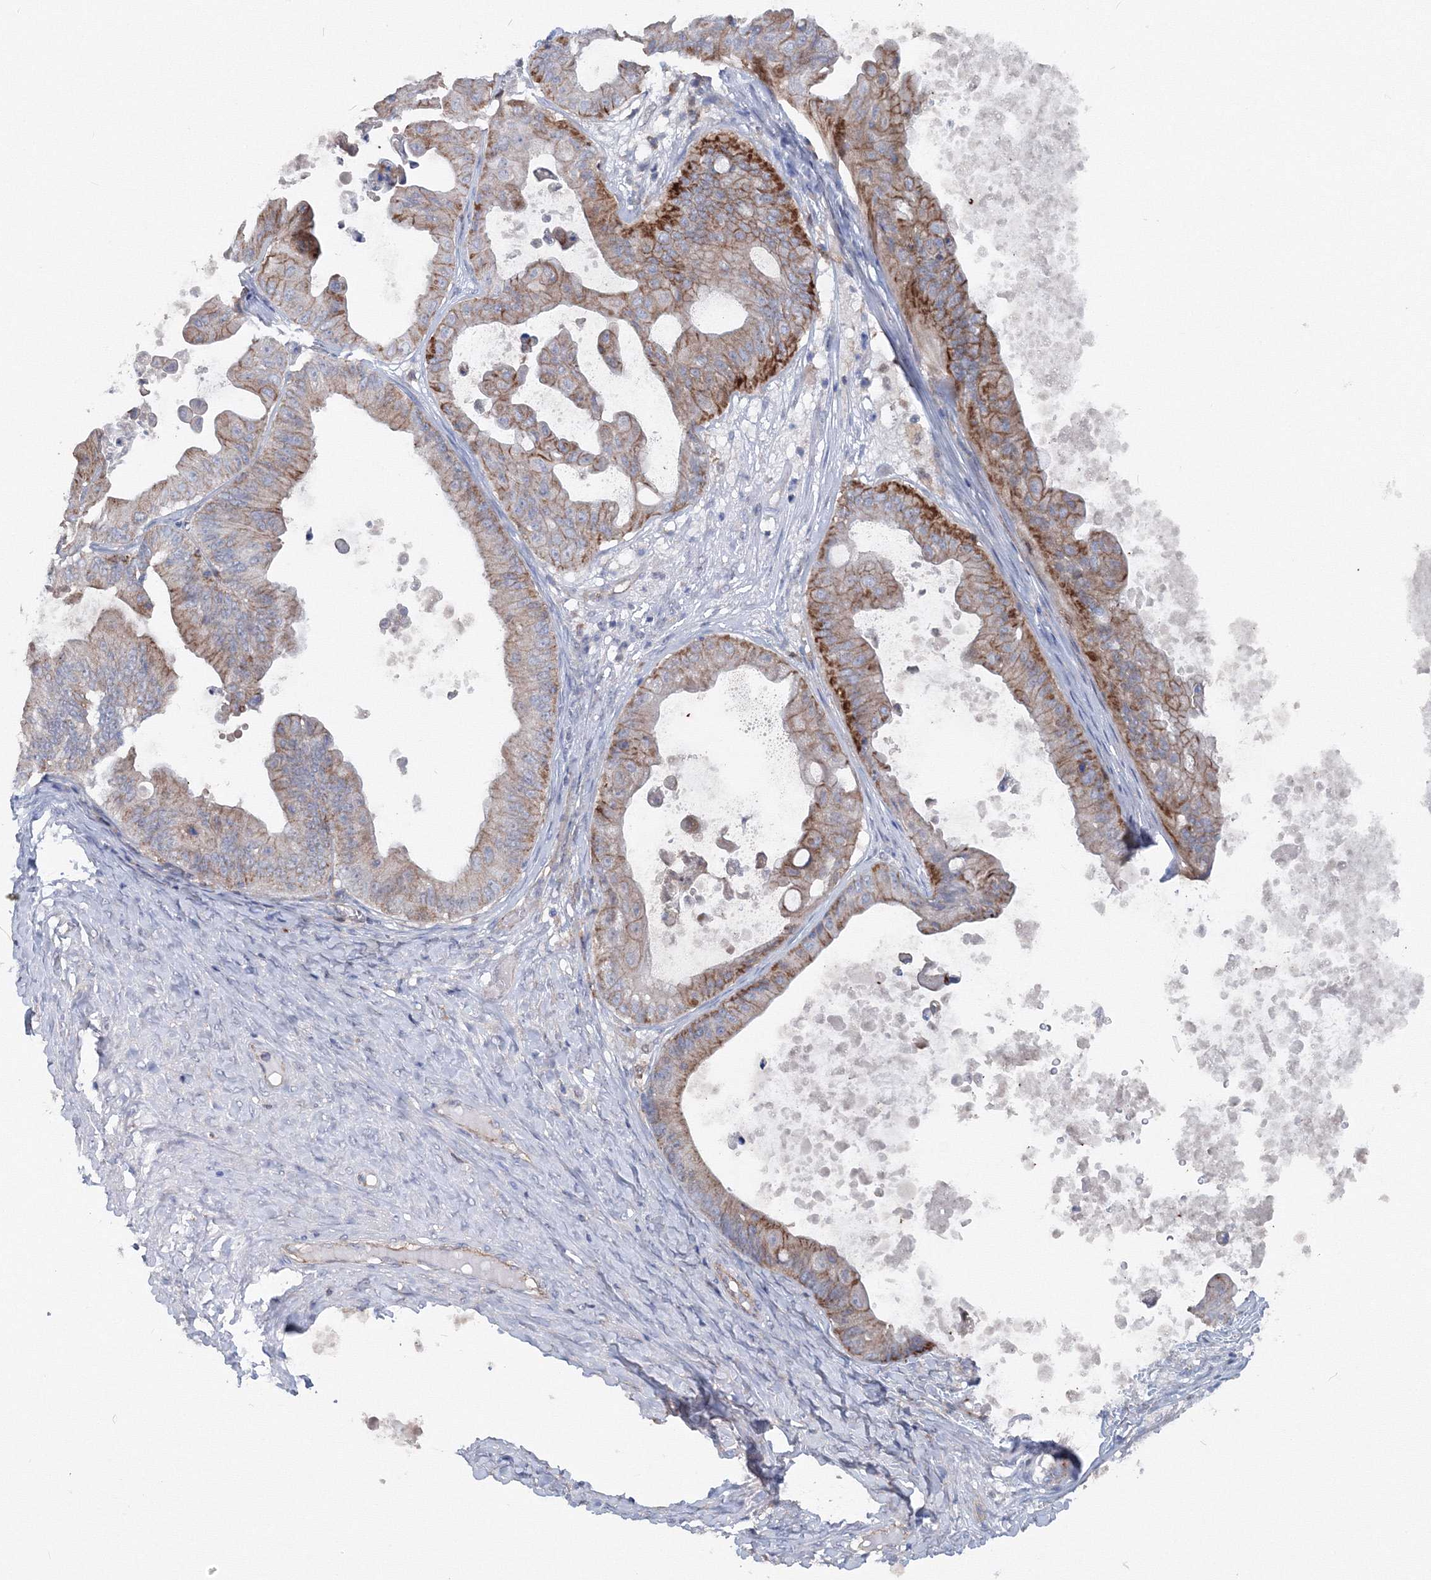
{"staining": {"intensity": "strong", "quantity": "25%-75%", "location": "cytoplasmic/membranous"}, "tissue": "ovarian cancer", "cell_type": "Tumor cells", "image_type": "cancer", "snomed": [{"axis": "morphology", "description": "Cystadenocarcinoma, mucinous, NOS"}, {"axis": "topography", "description": "Ovary"}], "caption": "An immunohistochemistry image of neoplastic tissue is shown. Protein staining in brown highlights strong cytoplasmic/membranous positivity in ovarian cancer within tumor cells. (Stains: DAB (3,3'-diaminobenzidine) in brown, nuclei in blue, Microscopy: brightfield microscopy at high magnification).", "gene": "GGA2", "patient": {"sex": "female", "age": 37}}